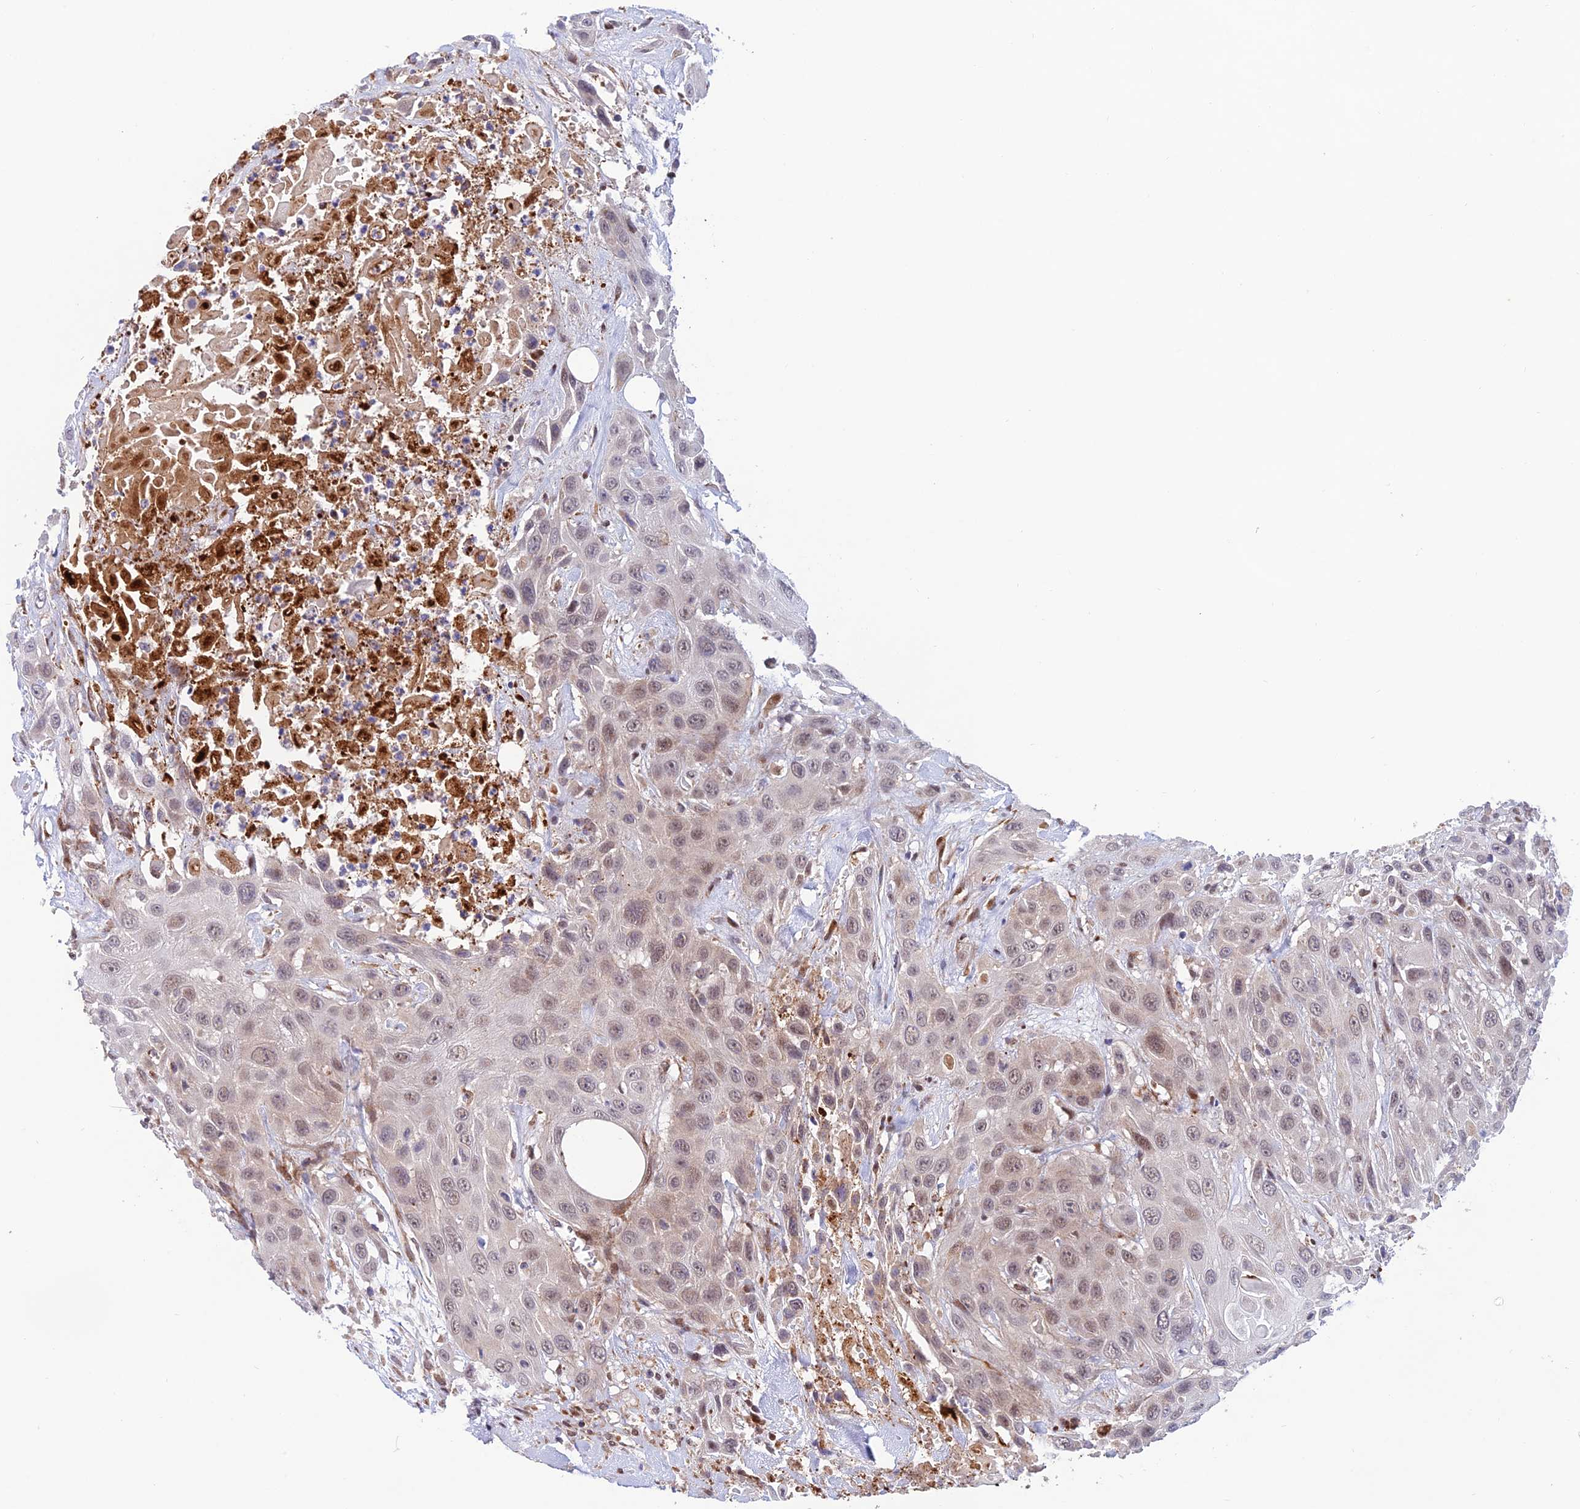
{"staining": {"intensity": "weak", "quantity": "25%-75%", "location": "nuclear"}, "tissue": "head and neck cancer", "cell_type": "Tumor cells", "image_type": "cancer", "snomed": [{"axis": "morphology", "description": "Squamous cell carcinoma, NOS"}, {"axis": "topography", "description": "Head-Neck"}], "caption": "Weak nuclear protein staining is present in about 25%-75% of tumor cells in head and neck cancer (squamous cell carcinoma).", "gene": "WDR55", "patient": {"sex": "male", "age": 81}}